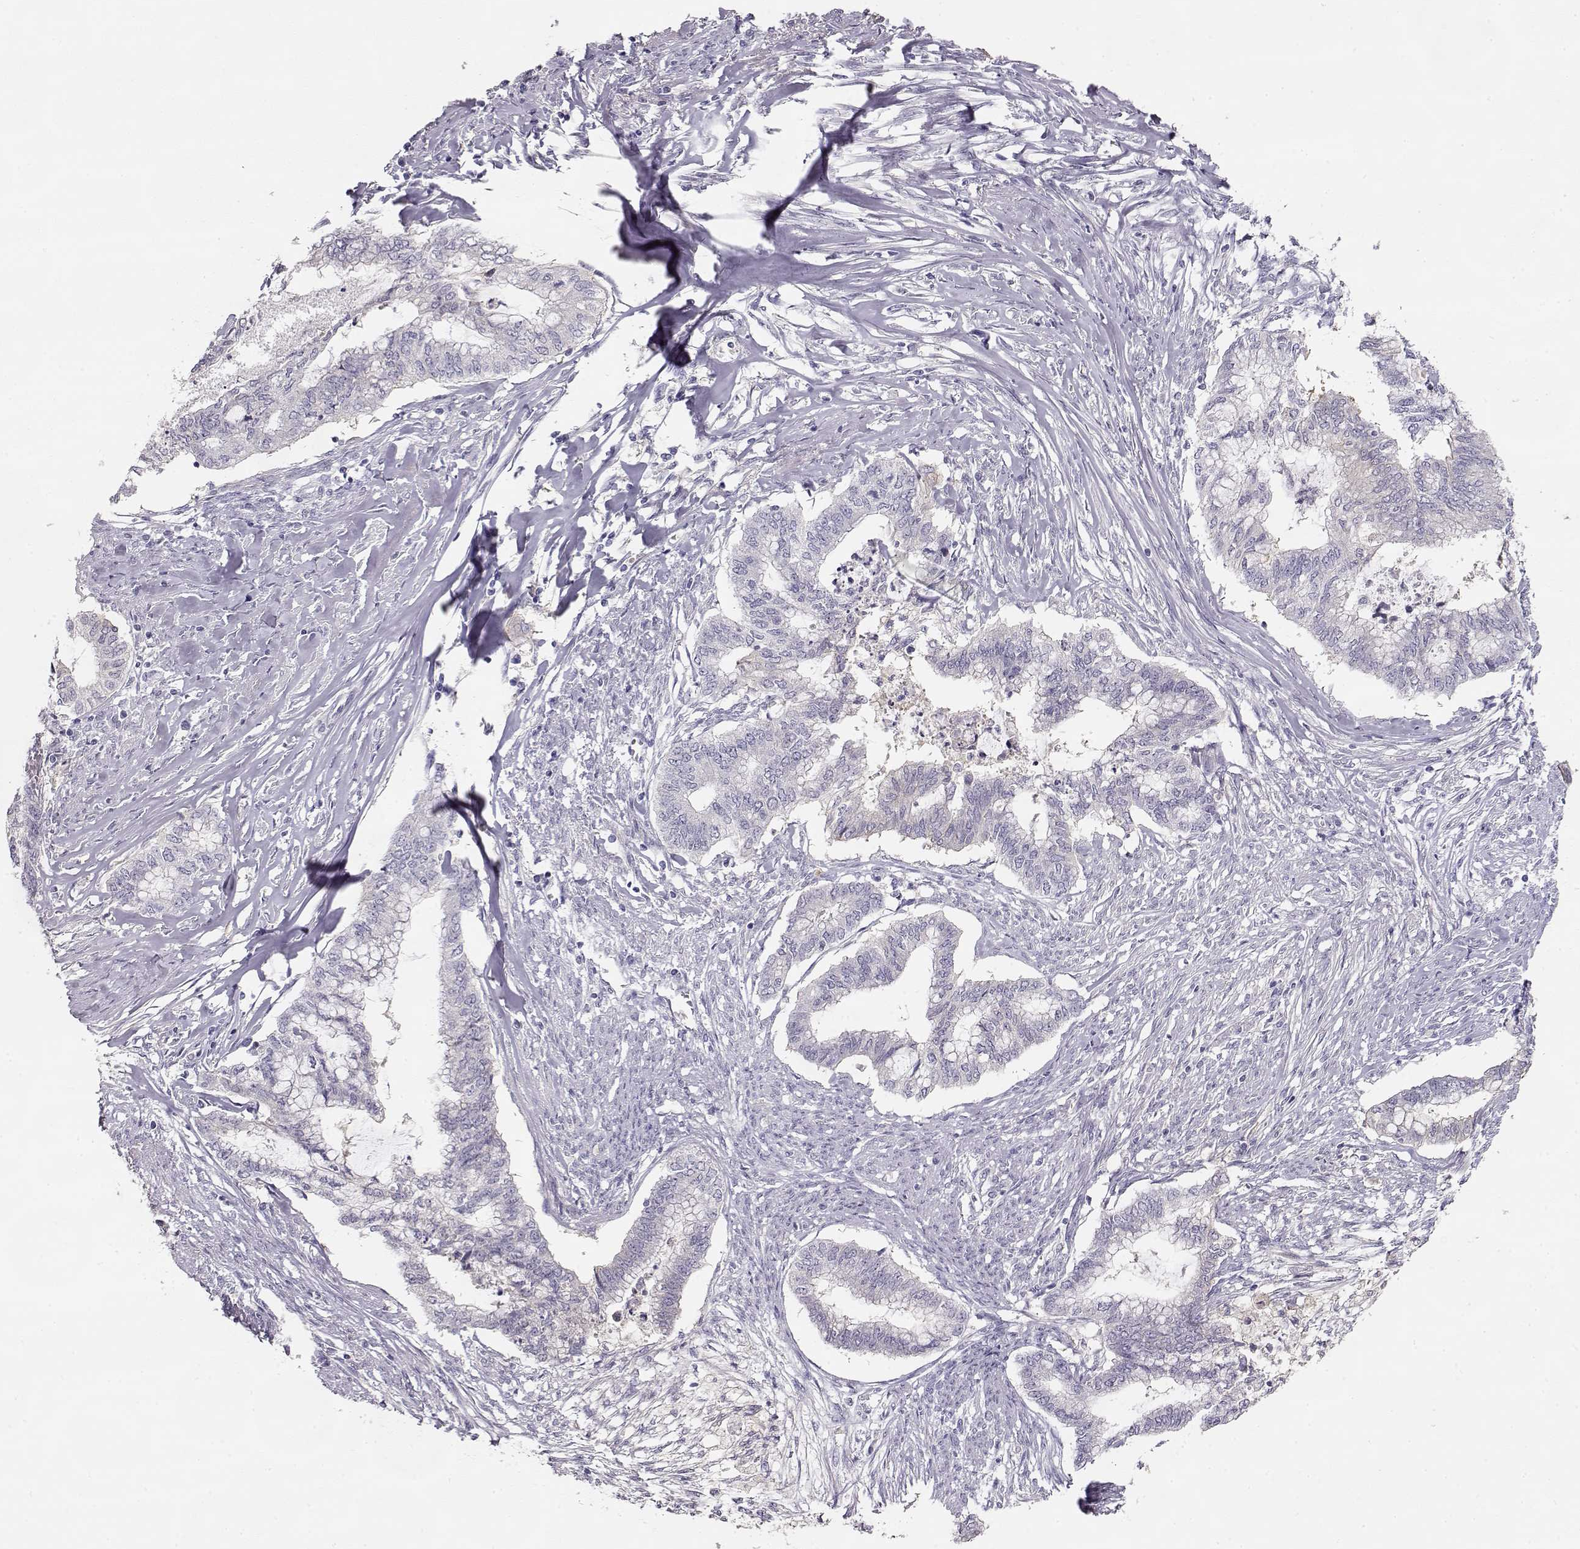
{"staining": {"intensity": "negative", "quantity": "none", "location": "none"}, "tissue": "endometrial cancer", "cell_type": "Tumor cells", "image_type": "cancer", "snomed": [{"axis": "morphology", "description": "Adenocarcinoma, NOS"}, {"axis": "topography", "description": "Endometrium"}], "caption": "Adenocarcinoma (endometrial) stained for a protein using immunohistochemistry (IHC) reveals no positivity tumor cells.", "gene": "NDRG4", "patient": {"sex": "female", "age": 79}}